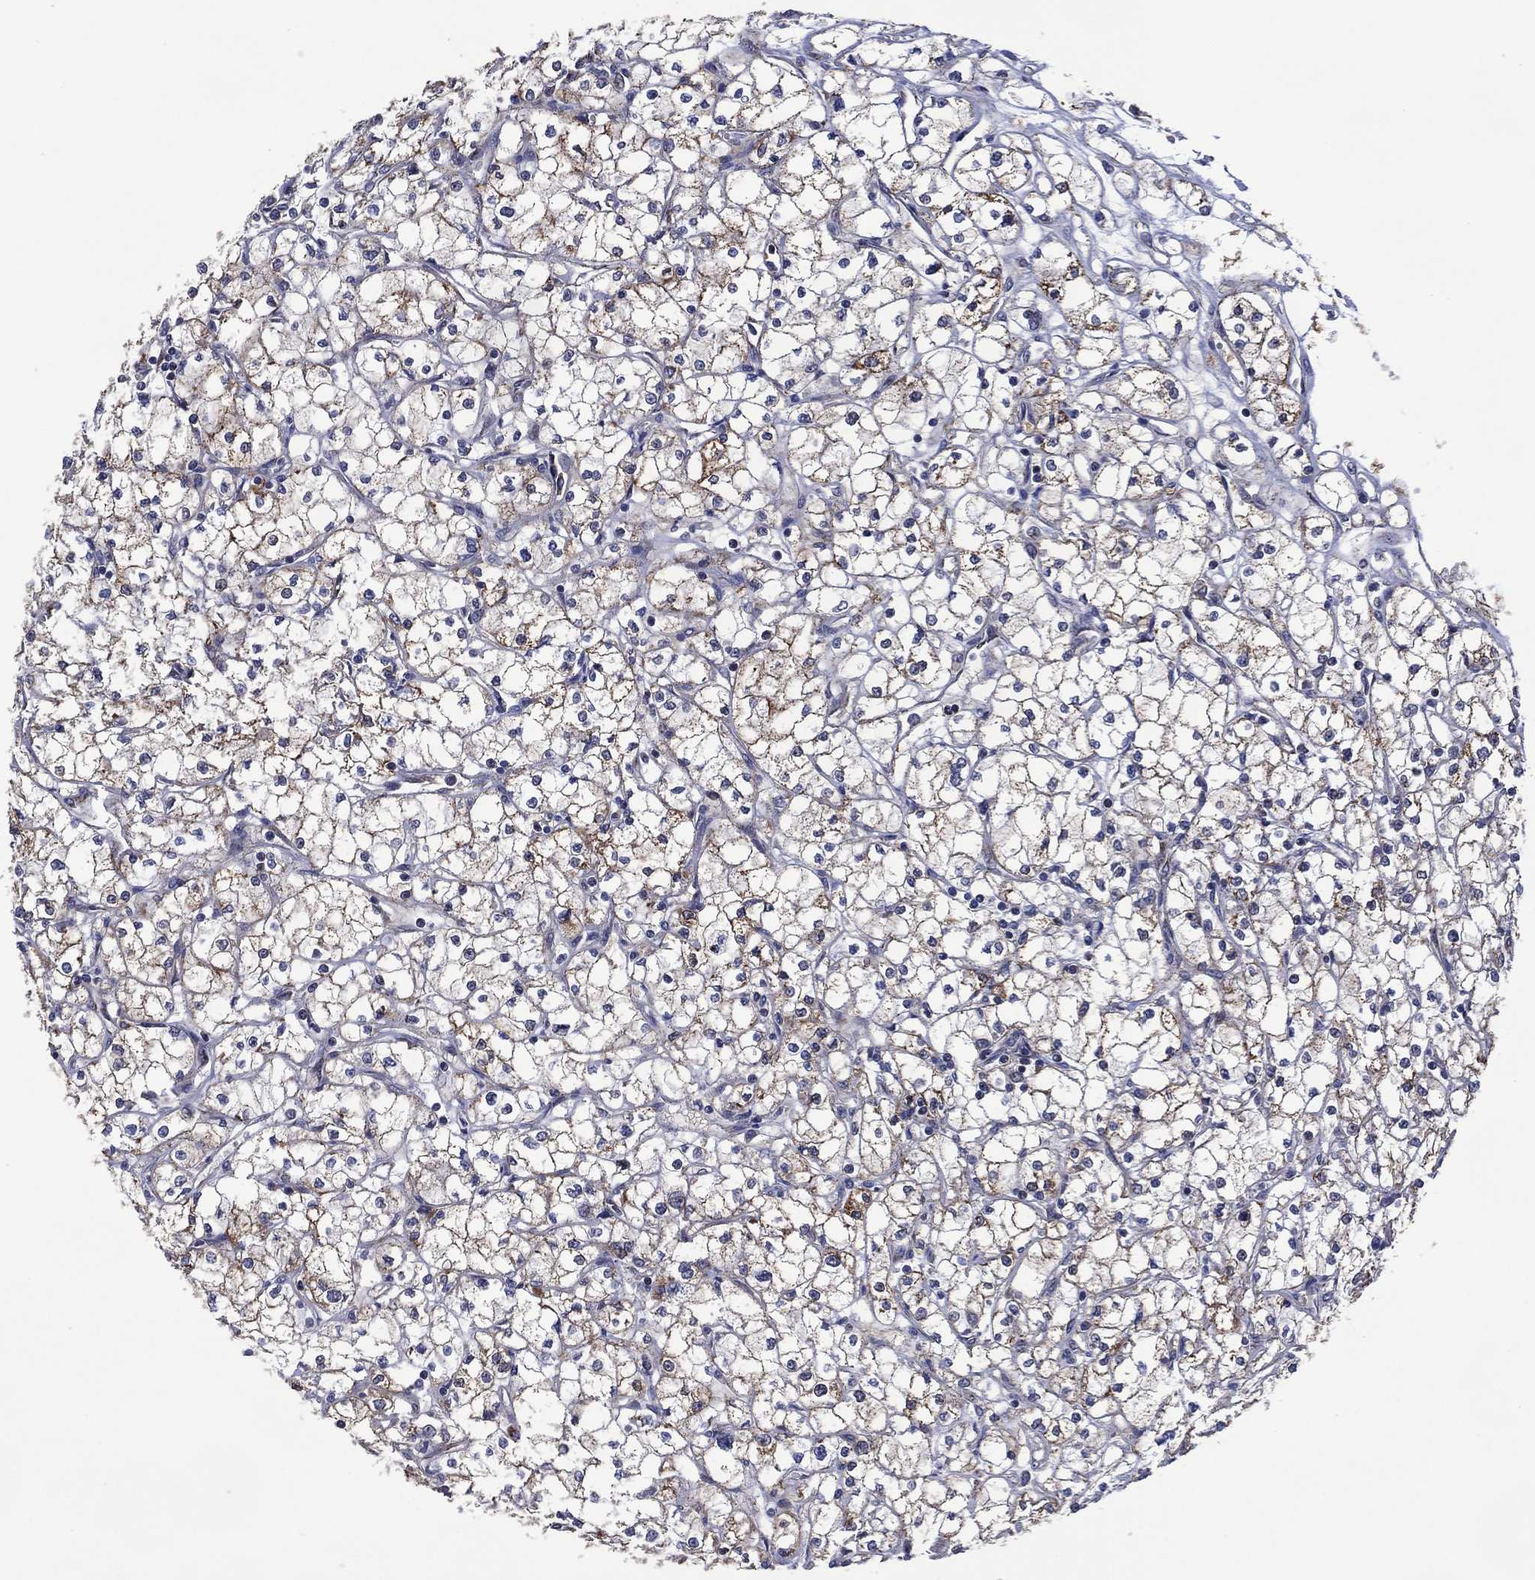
{"staining": {"intensity": "moderate", "quantity": "25%-75%", "location": "cytoplasmic/membranous"}, "tissue": "renal cancer", "cell_type": "Tumor cells", "image_type": "cancer", "snomed": [{"axis": "morphology", "description": "Adenocarcinoma, NOS"}, {"axis": "topography", "description": "Kidney"}], "caption": "High-power microscopy captured an immunohistochemistry (IHC) photomicrograph of adenocarcinoma (renal), revealing moderate cytoplasmic/membranous positivity in approximately 25%-75% of tumor cells.", "gene": "HTD2", "patient": {"sex": "male", "age": 67}}